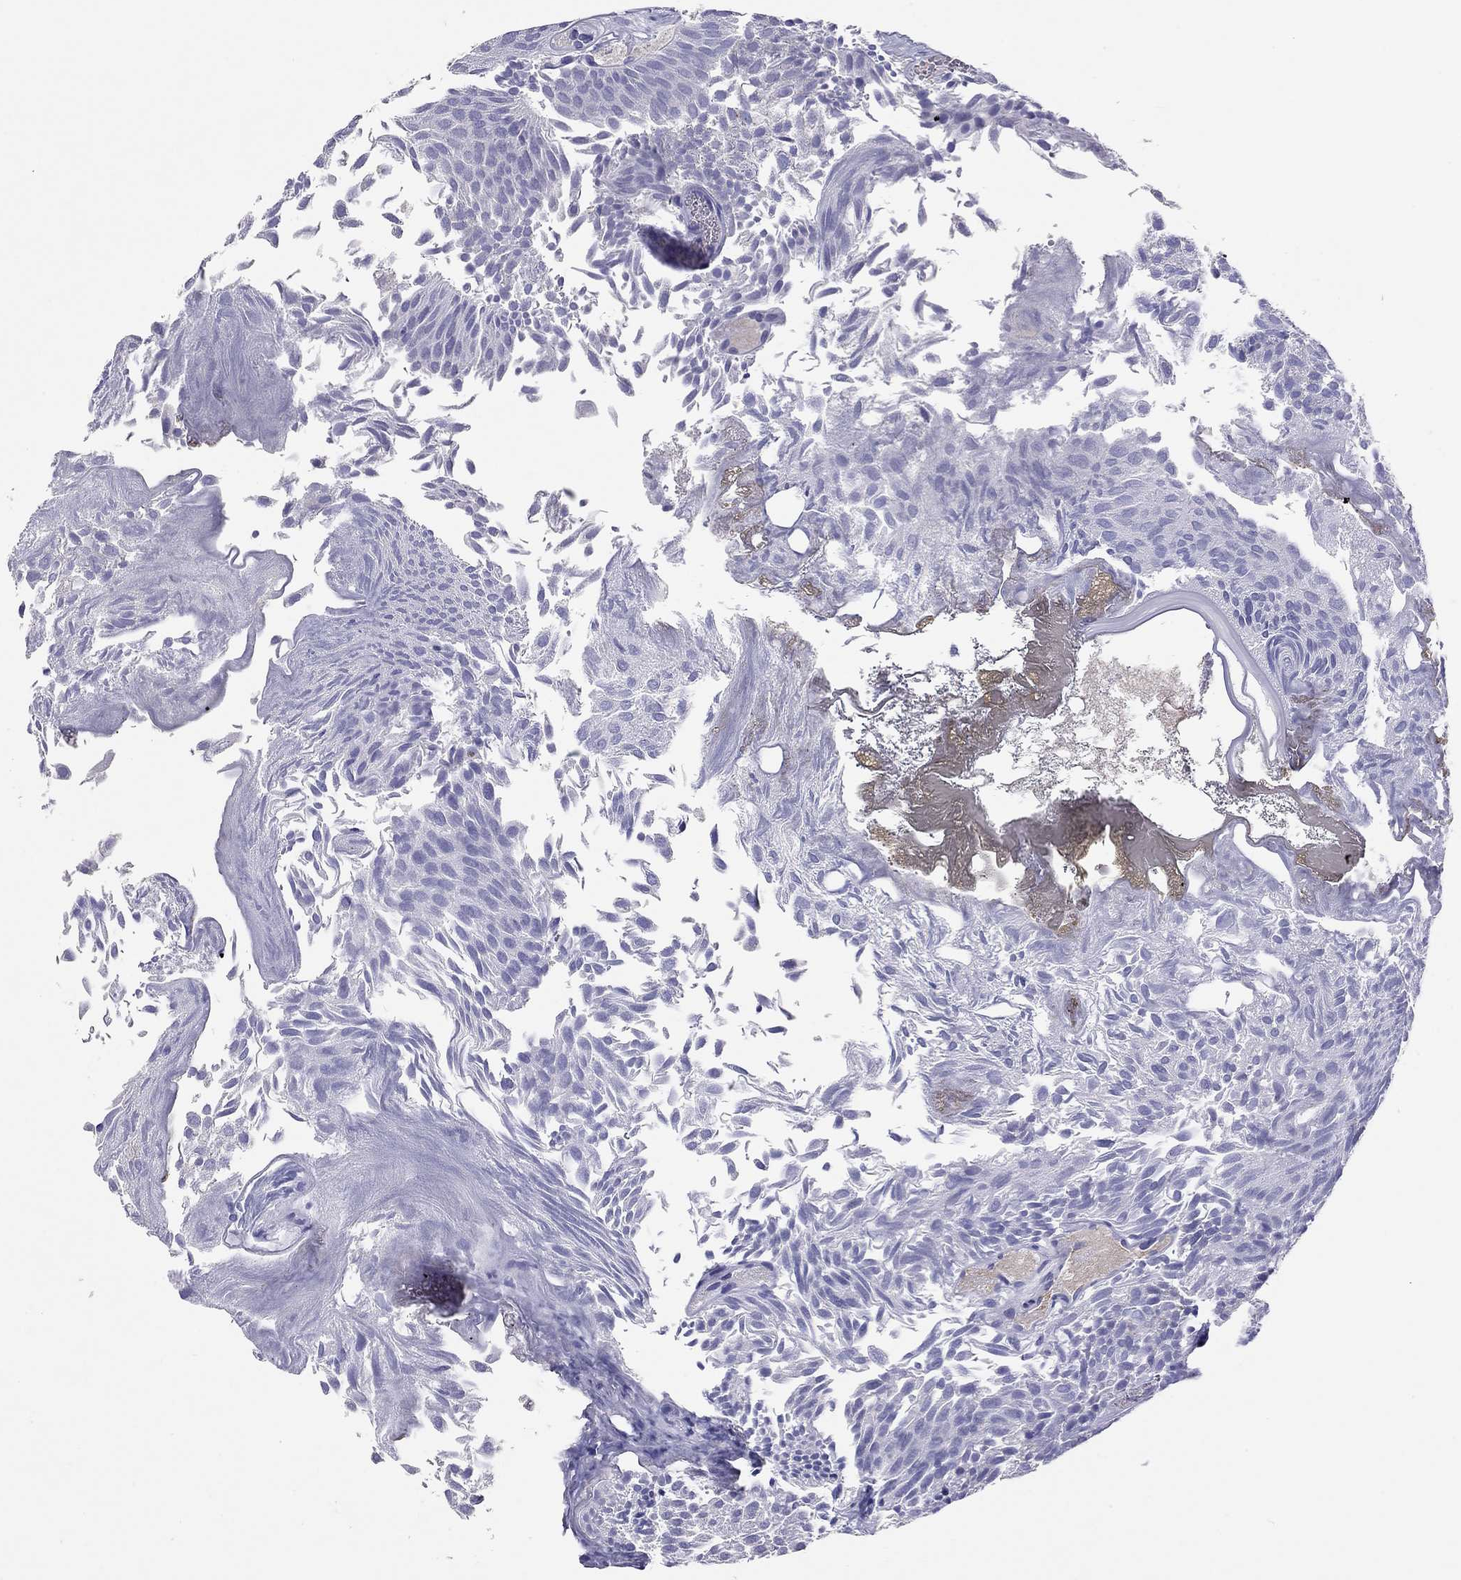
{"staining": {"intensity": "negative", "quantity": "none", "location": "none"}, "tissue": "urothelial cancer", "cell_type": "Tumor cells", "image_type": "cancer", "snomed": [{"axis": "morphology", "description": "Urothelial carcinoma, Low grade"}, {"axis": "topography", "description": "Urinary bladder"}], "caption": "Immunohistochemistry (IHC) histopathology image of low-grade urothelial carcinoma stained for a protein (brown), which demonstrates no staining in tumor cells. (Stains: DAB IHC with hematoxylin counter stain, Microscopy: brightfield microscopy at high magnification).", "gene": "CALHM1", "patient": {"sex": "male", "age": 52}}